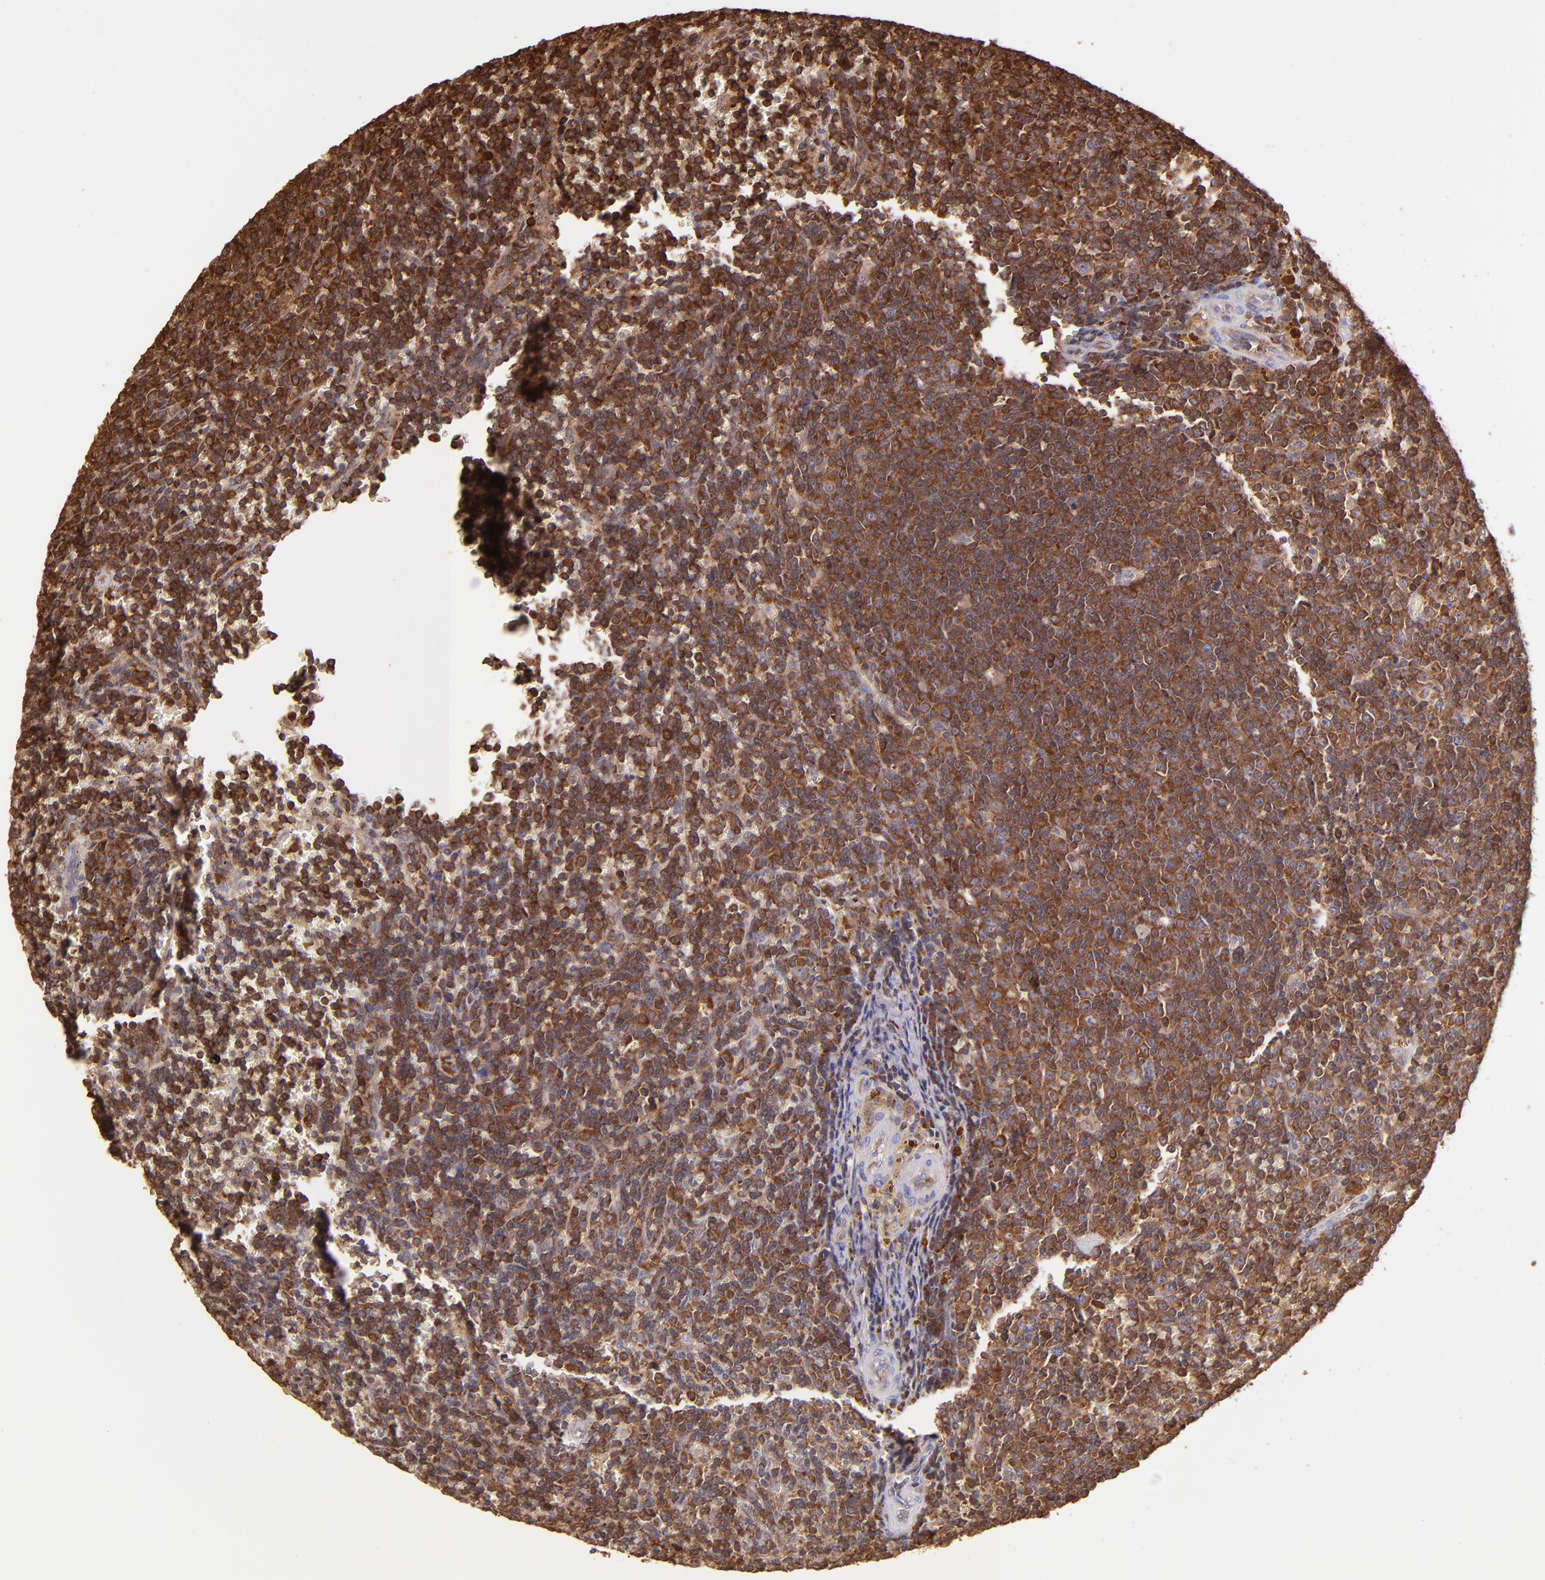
{"staining": {"intensity": "strong", "quantity": "25%-75%", "location": "cytoplasmic/membranous"}, "tissue": "lymphoma", "cell_type": "Tumor cells", "image_type": "cancer", "snomed": [{"axis": "morphology", "description": "Malignant lymphoma, non-Hodgkin's type, Low grade"}, {"axis": "topography", "description": "Spleen"}], "caption": "Low-grade malignant lymphoma, non-Hodgkin's type stained for a protein shows strong cytoplasmic/membranous positivity in tumor cells.", "gene": "BTK", "patient": {"sex": "male", "age": 80}}